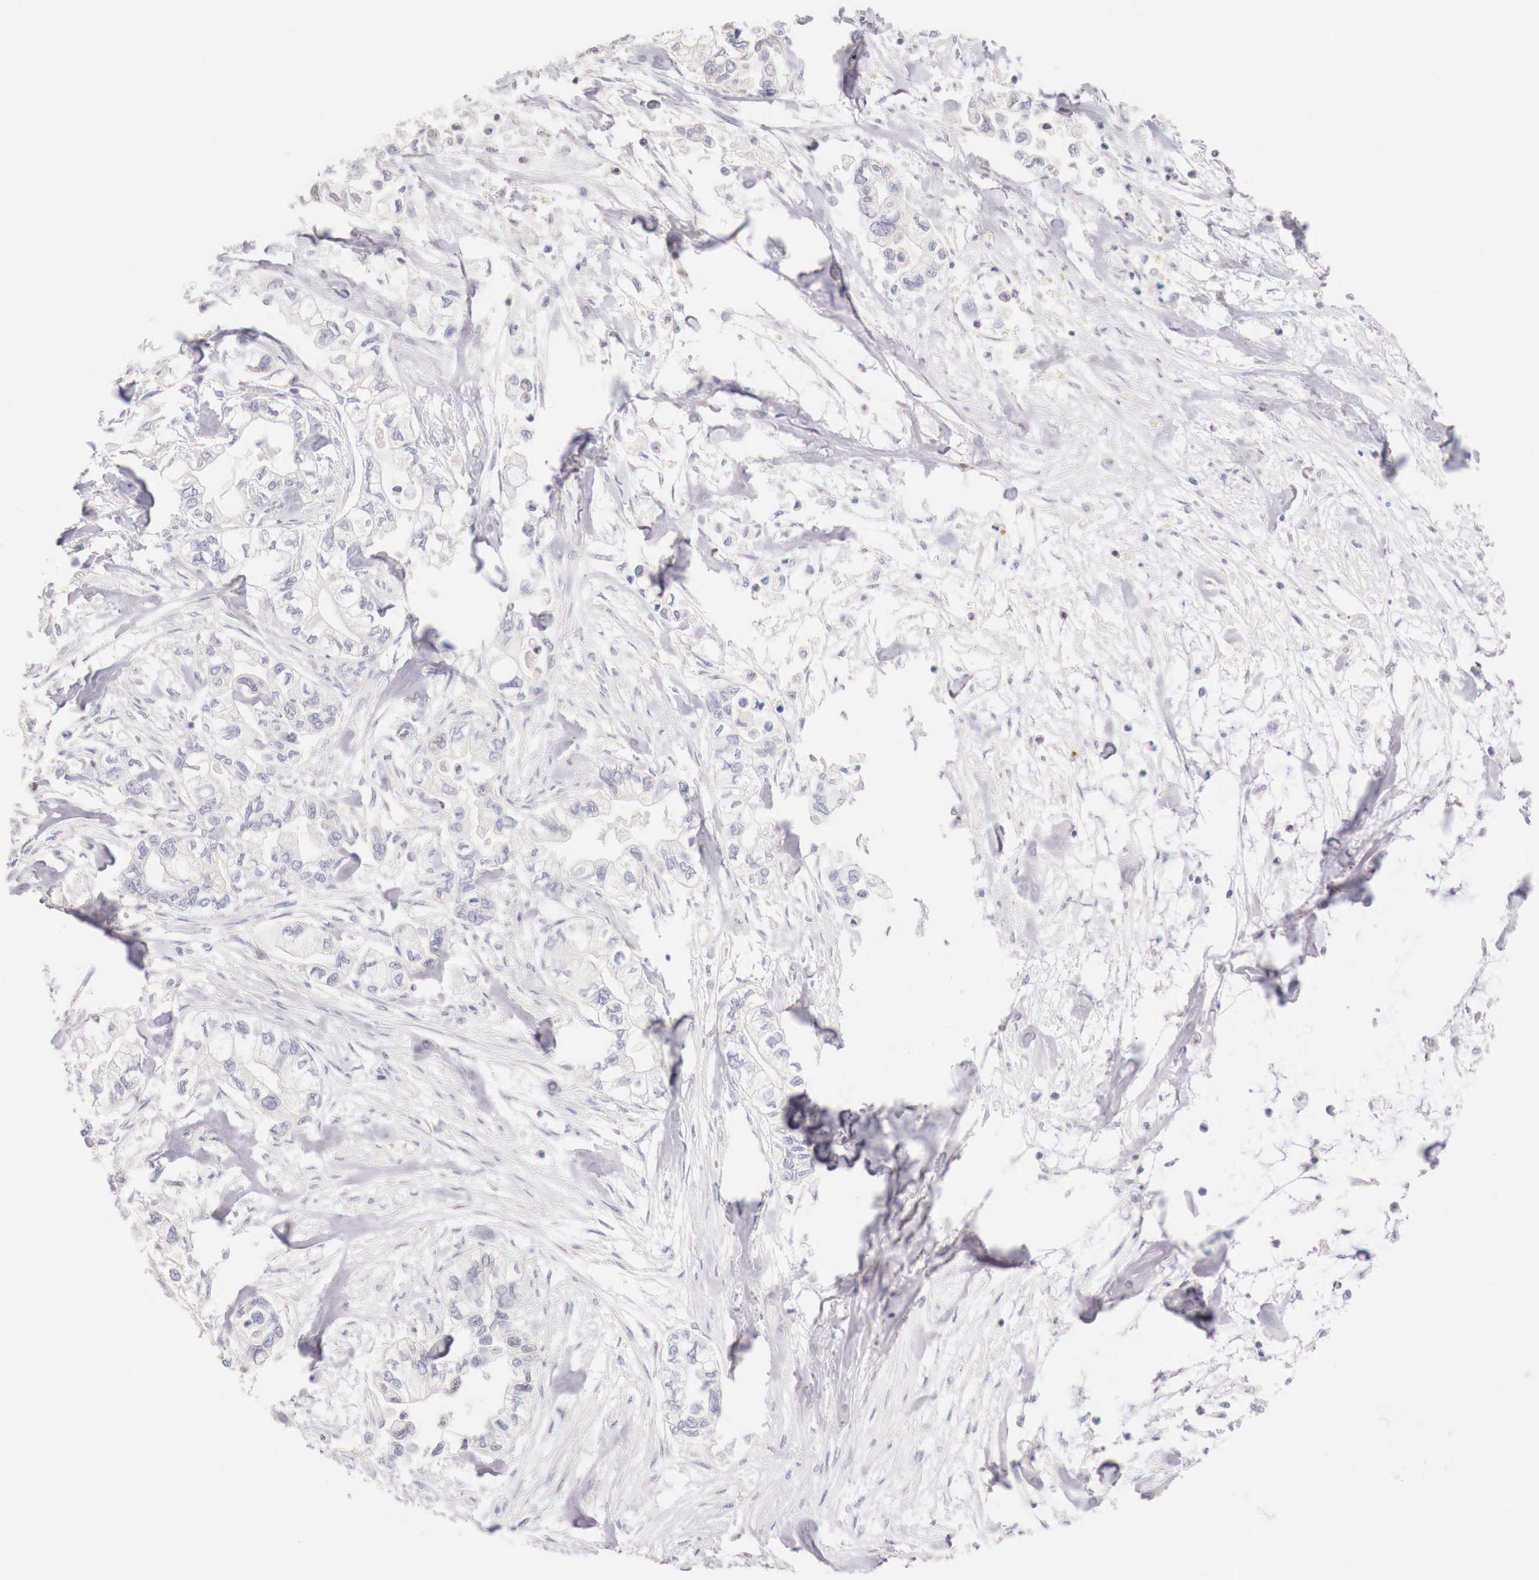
{"staining": {"intensity": "negative", "quantity": "none", "location": "none"}, "tissue": "pancreatic cancer", "cell_type": "Tumor cells", "image_type": "cancer", "snomed": [{"axis": "morphology", "description": "Adenocarcinoma, NOS"}, {"axis": "topography", "description": "Pancreas"}], "caption": "Immunohistochemistry of human adenocarcinoma (pancreatic) displays no expression in tumor cells.", "gene": "ITIH6", "patient": {"sex": "male", "age": 79}}